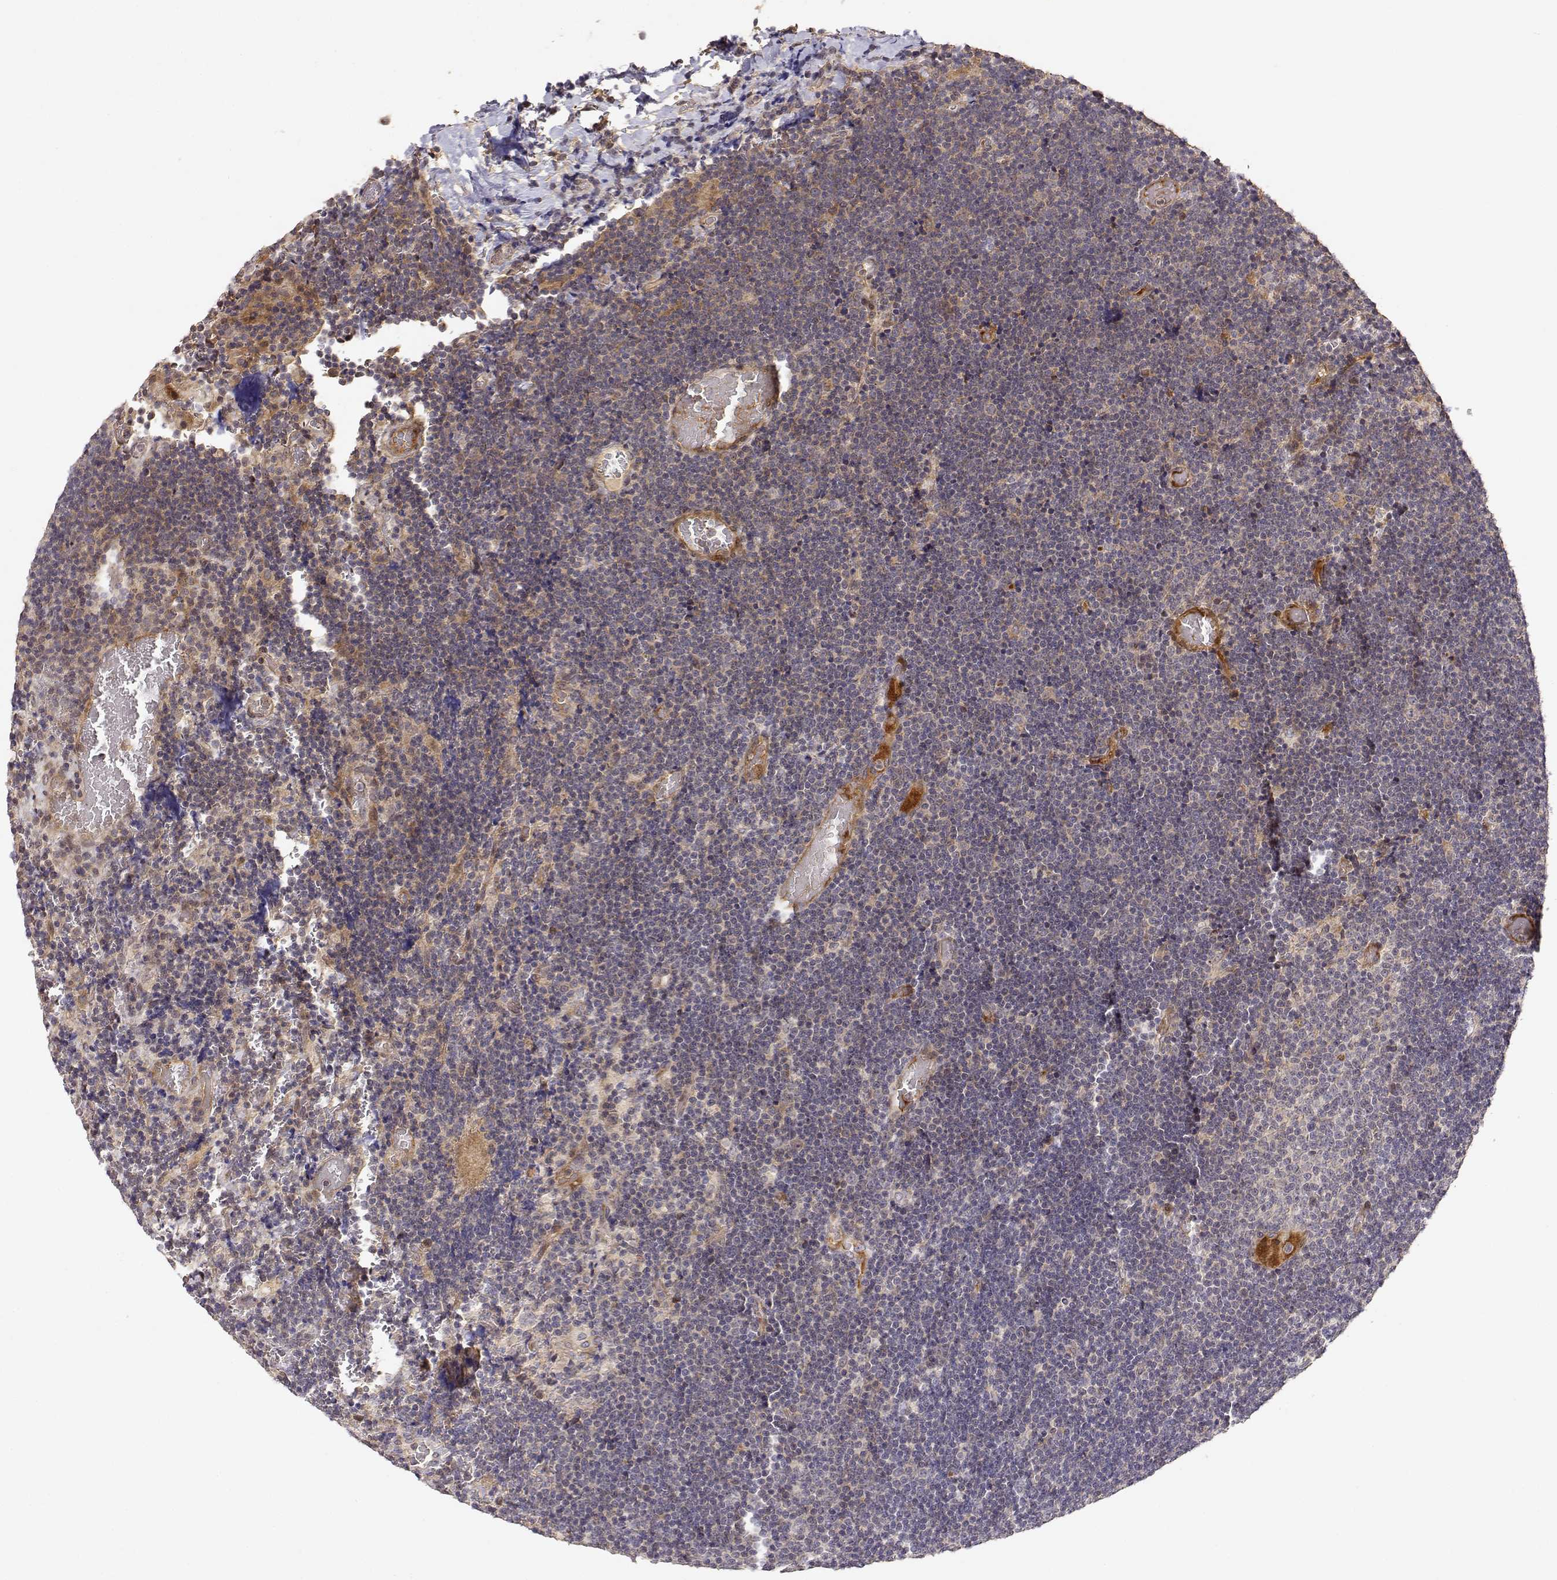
{"staining": {"intensity": "weak", "quantity": ">75%", "location": "cytoplasmic/membranous"}, "tissue": "lymphoma", "cell_type": "Tumor cells", "image_type": "cancer", "snomed": [{"axis": "morphology", "description": "Malignant lymphoma, non-Hodgkin's type, Low grade"}, {"axis": "topography", "description": "Brain"}], "caption": "Immunohistochemistry (IHC) (DAB) staining of low-grade malignant lymphoma, non-Hodgkin's type shows weak cytoplasmic/membranous protein positivity in about >75% of tumor cells.", "gene": "PICK1", "patient": {"sex": "female", "age": 66}}